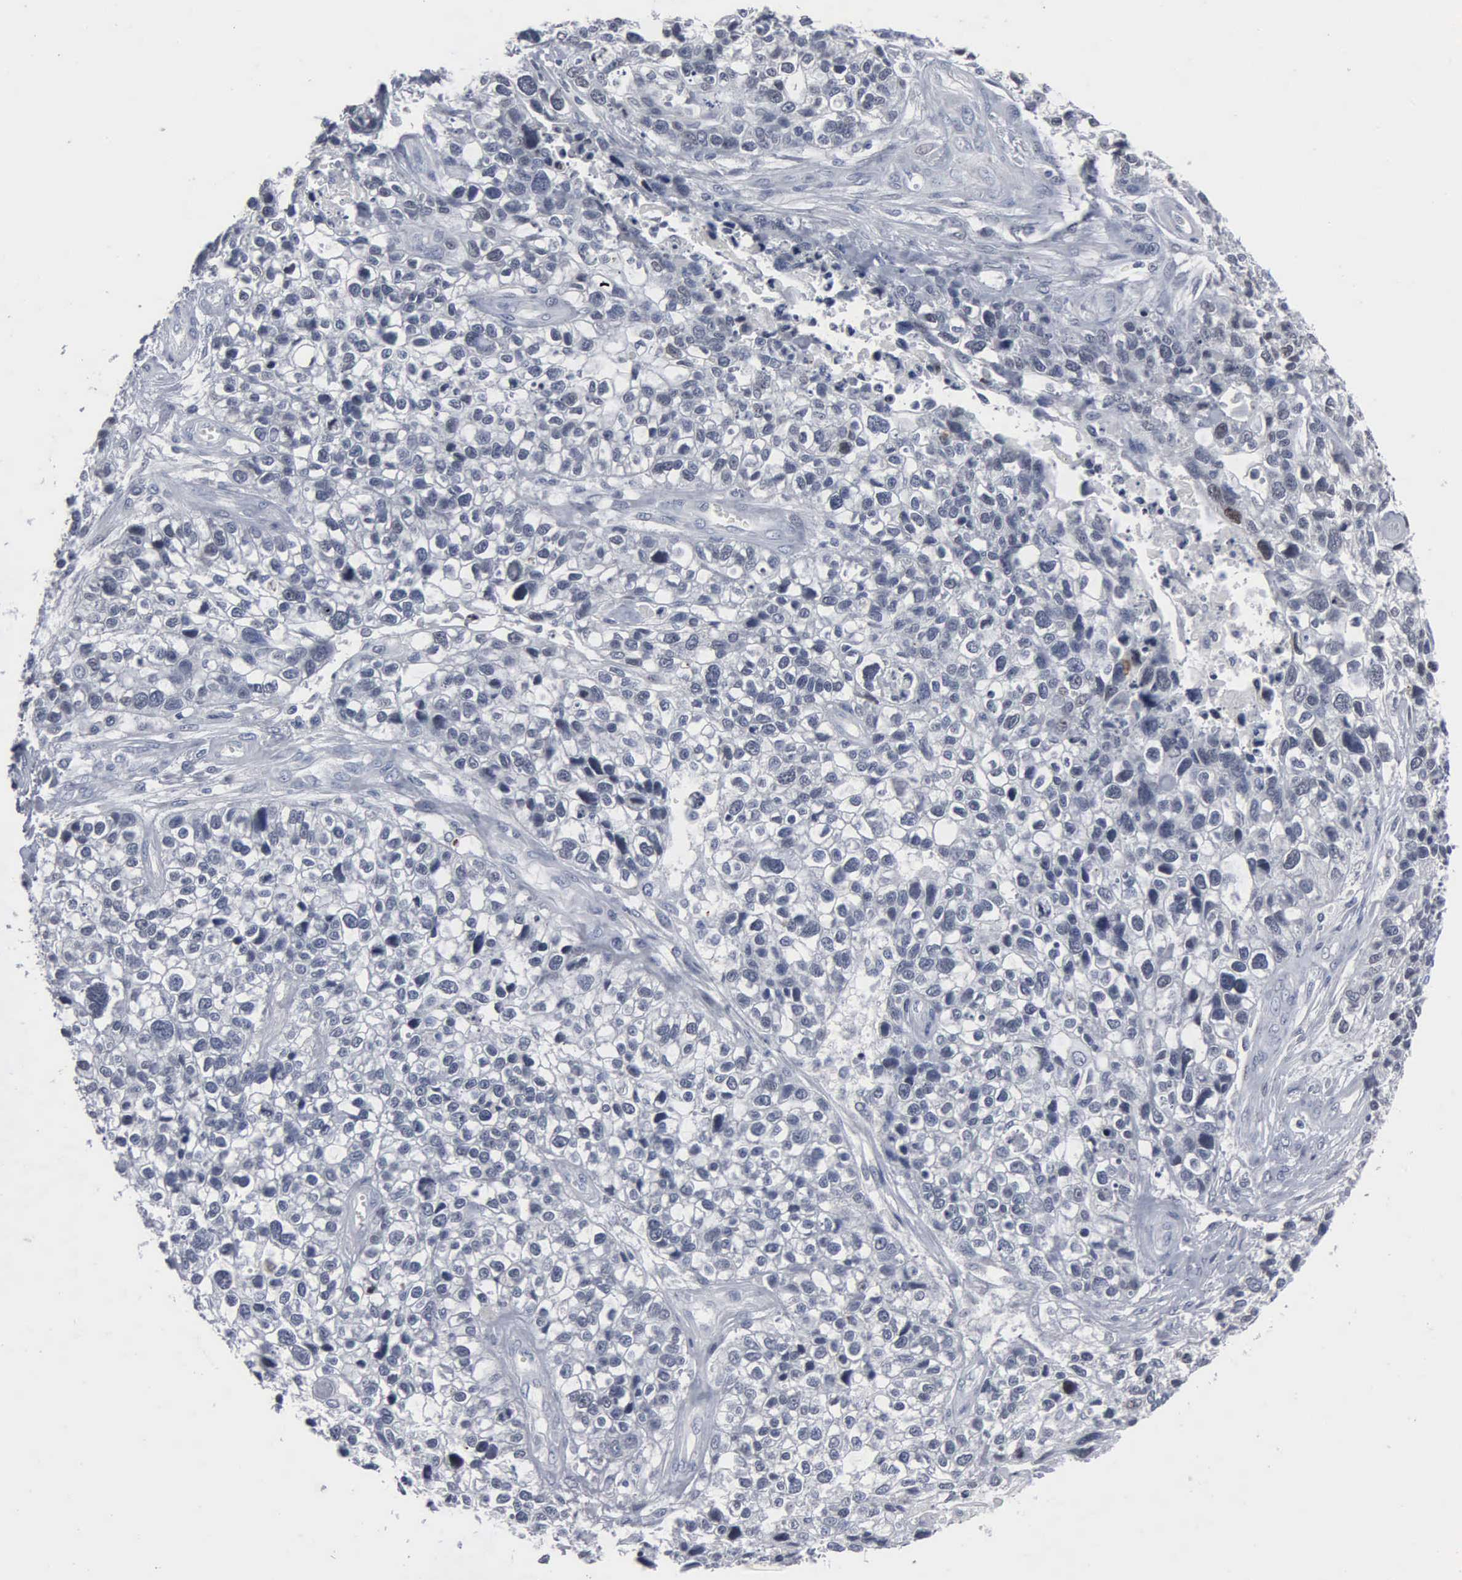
{"staining": {"intensity": "negative", "quantity": "none", "location": "none"}, "tissue": "lung cancer", "cell_type": "Tumor cells", "image_type": "cancer", "snomed": [{"axis": "morphology", "description": "Squamous cell carcinoma, NOS"}, {"axis": "topography", "description": "Lymph node"}, {"axis": "topography", "description": "Lung"}], "caption": "Immunohistochemistry micrograph of human lung cancer (squamous cell carcinoma) stained for a protein (brown), which exhibits no expression in tumor cells.", "gene": "FGF2", "patient": {"sex": "male", "age": 74}}